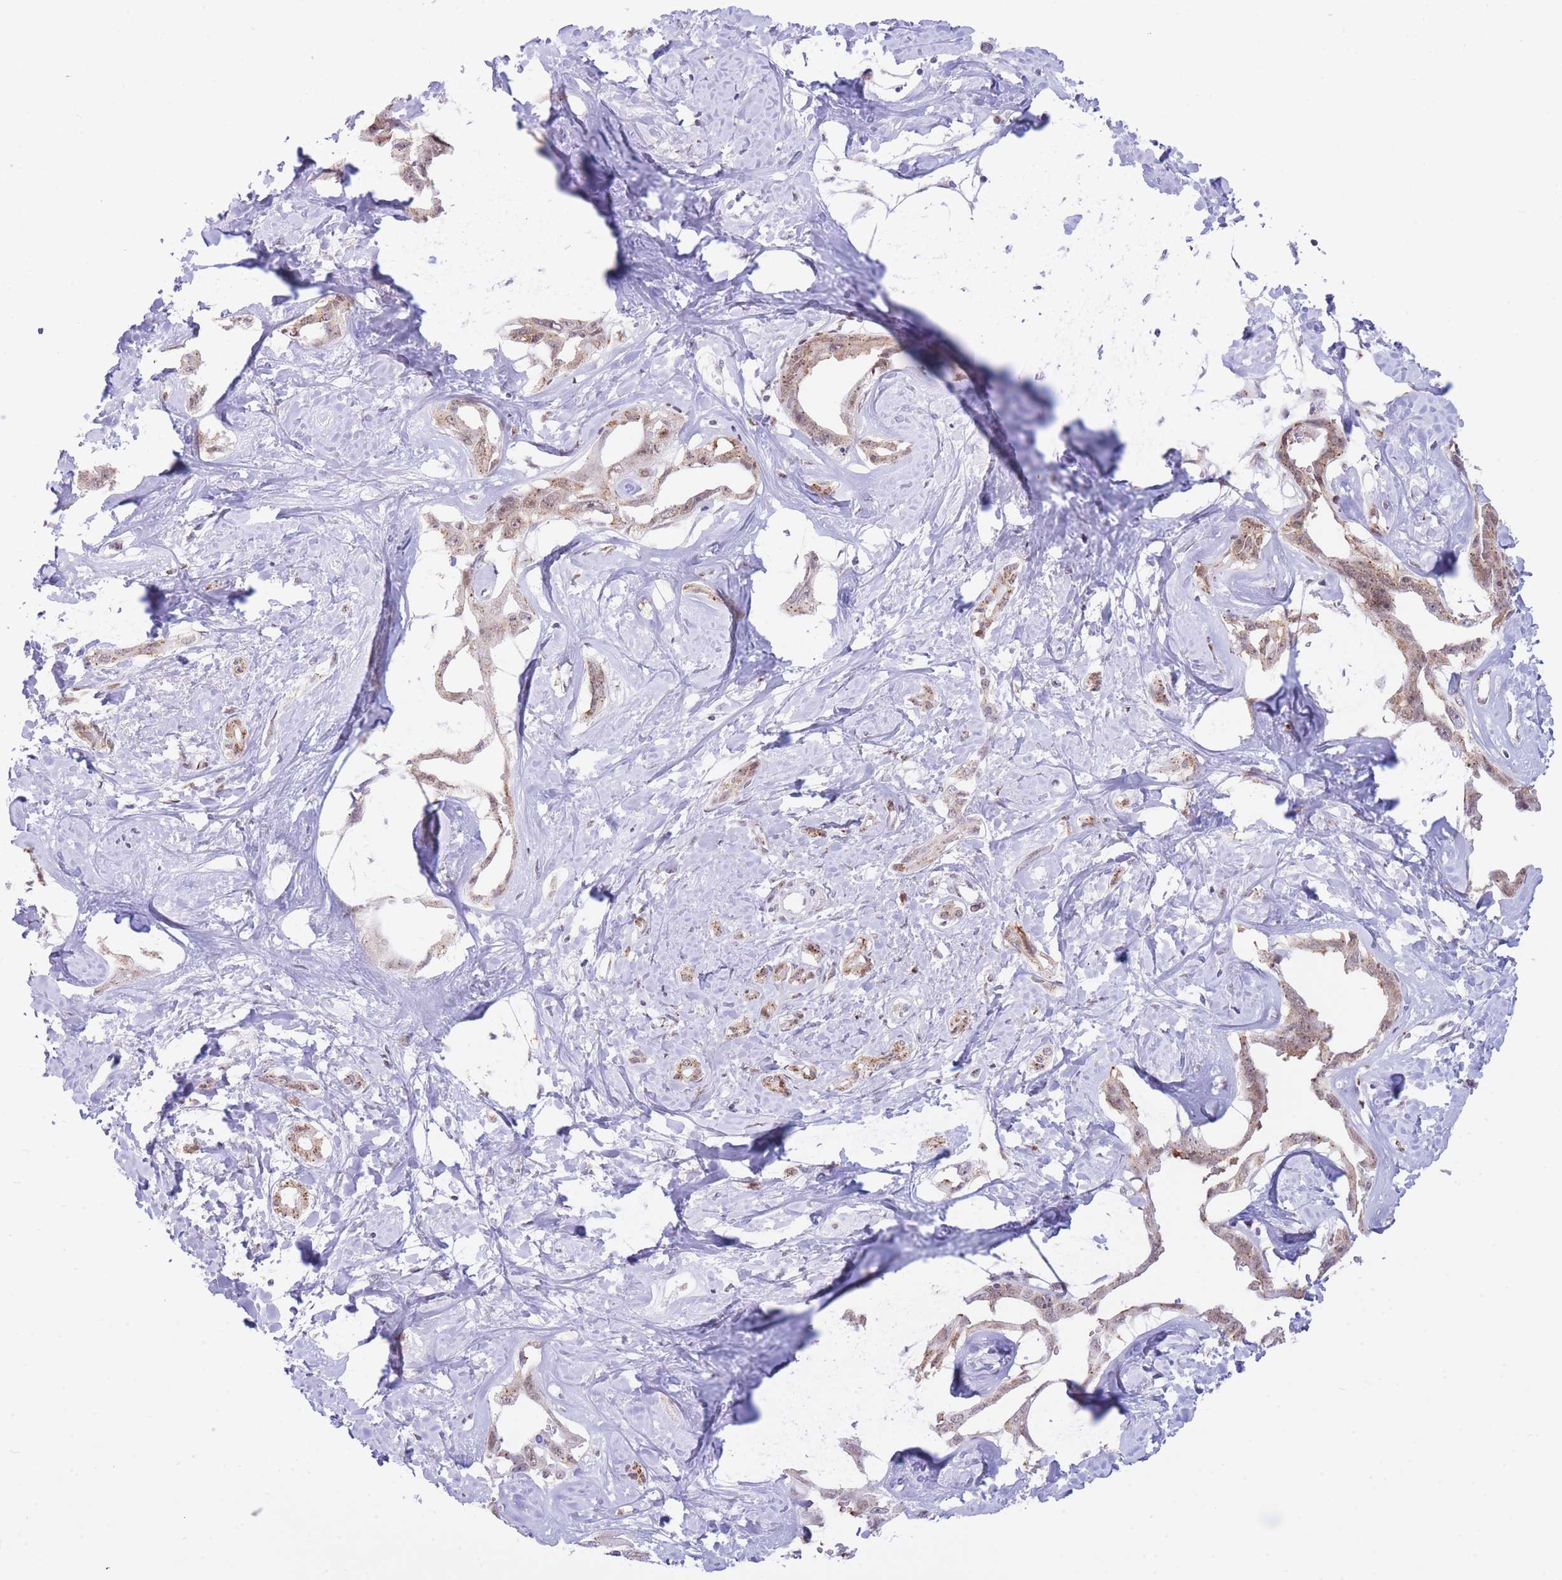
{"staining": {"intensity": "moderate", "quantity": ">75%", "location": "cytoplasmic/membranous,nuclear"}, "tissue": "liver cancer", "cell_type": "Tumor cells", "image_type": "cancer", "snomed": [{"axis": "morphology", "description": "Cholangiocarcinoma"}, {"axis": "topography", "description": "Liver"}], "caption": "Human liver cancer (cholangiocarcinoma) stained with a protein marker reveals moderate staining in tumor cells.", "gene": "INO80C", "patient": {"sex": "male", "age": 59}}